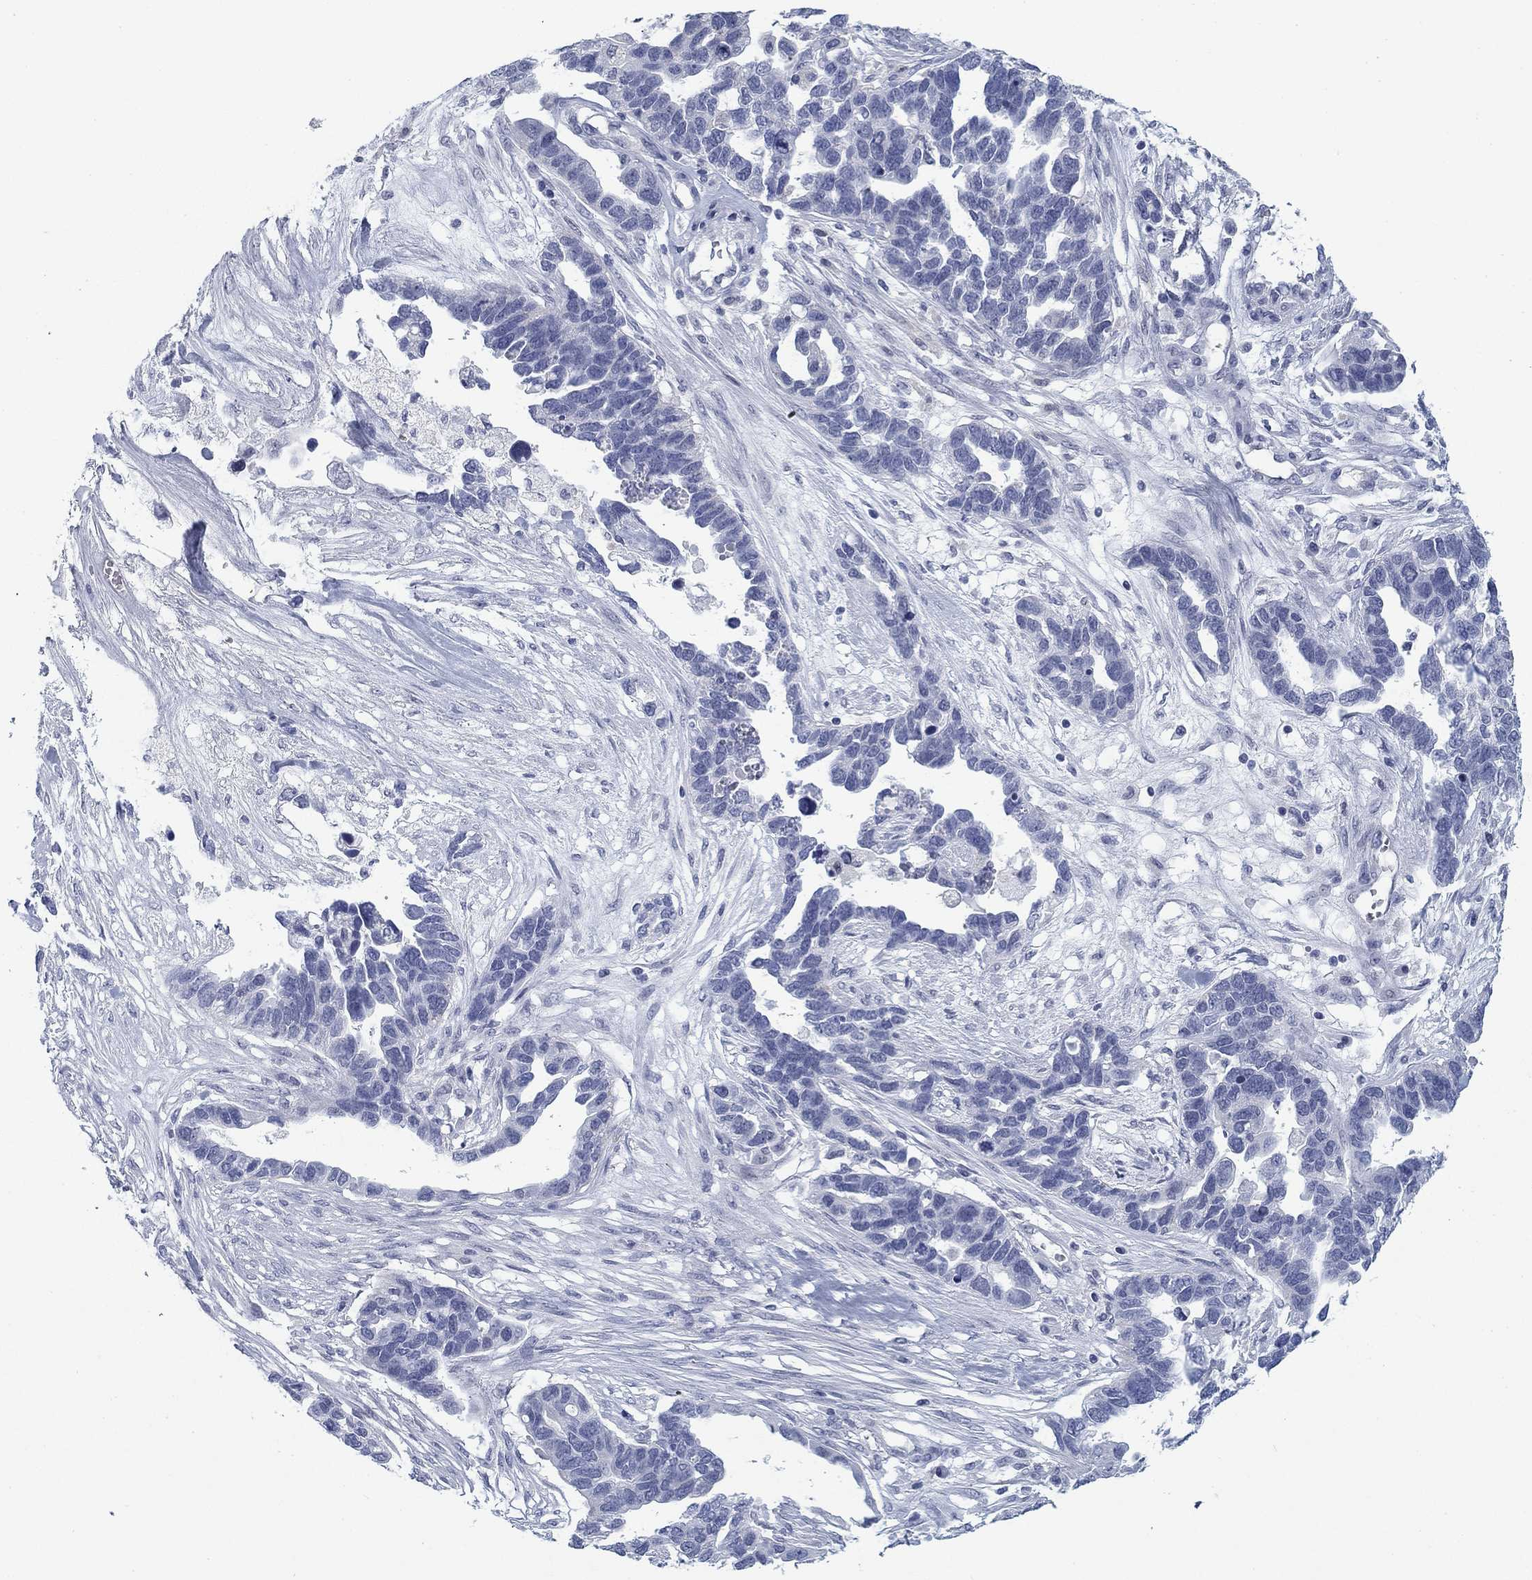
{"staining": {"intensity": "negative", "quantity": "none", "location": "none"}, "tissue": "ovarian cancer", "cell_type": "Tumor cells", "image_type": "cancer", "snomed": [{"axis": "morphology", "description": "Cystadenocarcinoma, serous, NOS"}, {"axis": "topography", "description": "Ovary"}], "caption": "Protein analysis of ovarian cancer shows no significant positivity in tumor cells. (Brightfield microscopy of DAB (3,3'-diaminobenzidine) IHC at high magnification).", "gene": "DNAL1", "patient": {"sex": "female", "age": 54}}